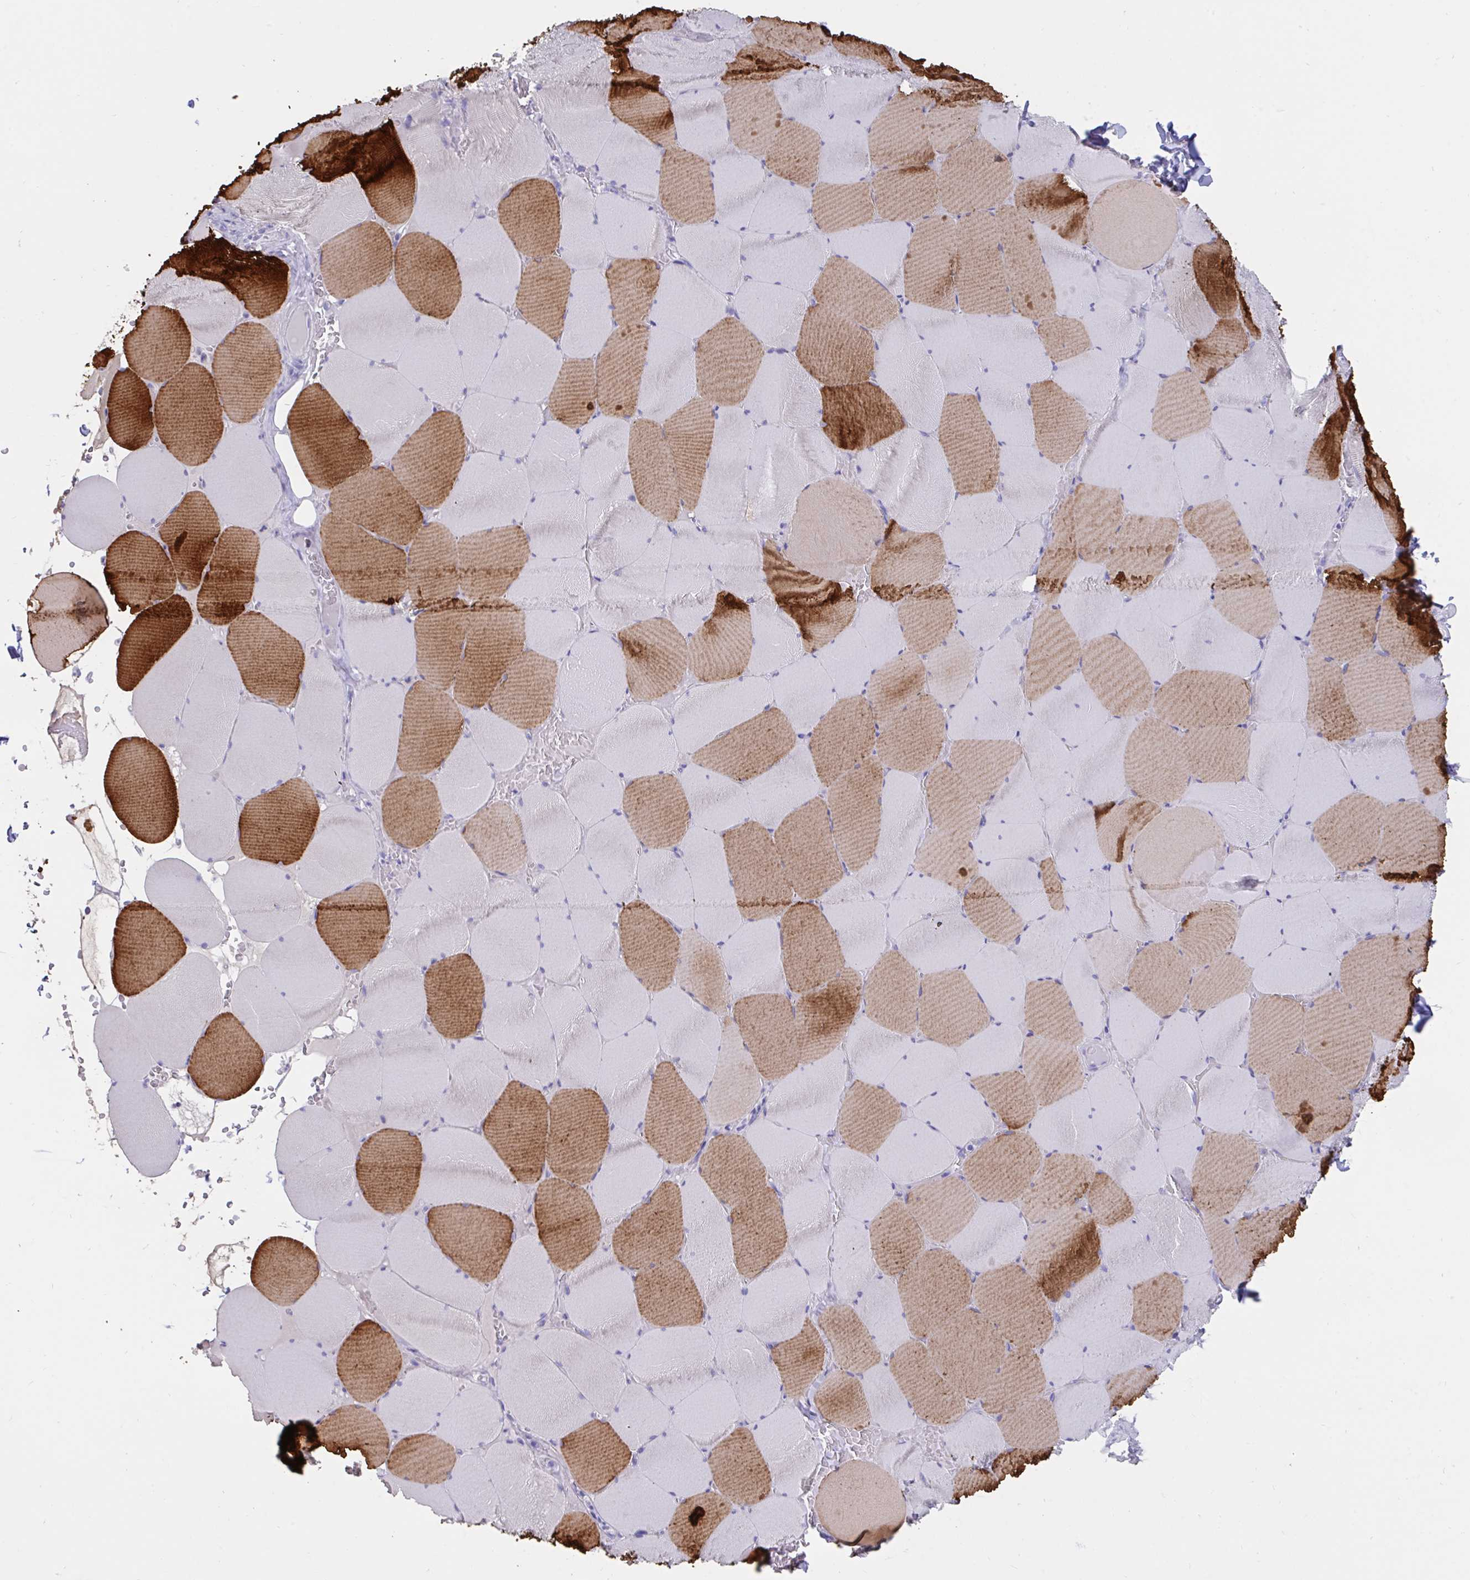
{"staining": {"intensity": "strong", "quantity": "25%-75%", "location": "cytoplasmic/membranous"}, "tissue": "skeletal muscle", "cell_type": "Myocytes", "image_type": "normal", "snomed": [{"axis": "morphology", "description": "Normal tissue, NOS"}, {"axis": "topography", "description": "Skeletal muscle"}, {"axis": "topography", "description": "Head-Neck"}], "caption": "Benign skeletal muscle reveals strong cytoplasmic/membranous staining in about 25%-75% of myocytes The protein of interest is stained brown, and the nuclei are stained in blue (DAB IHC with brightfield microscopy, high magnification)..", "gene": "TNNC1", "patient": {"sex": "male", "age": 66}}